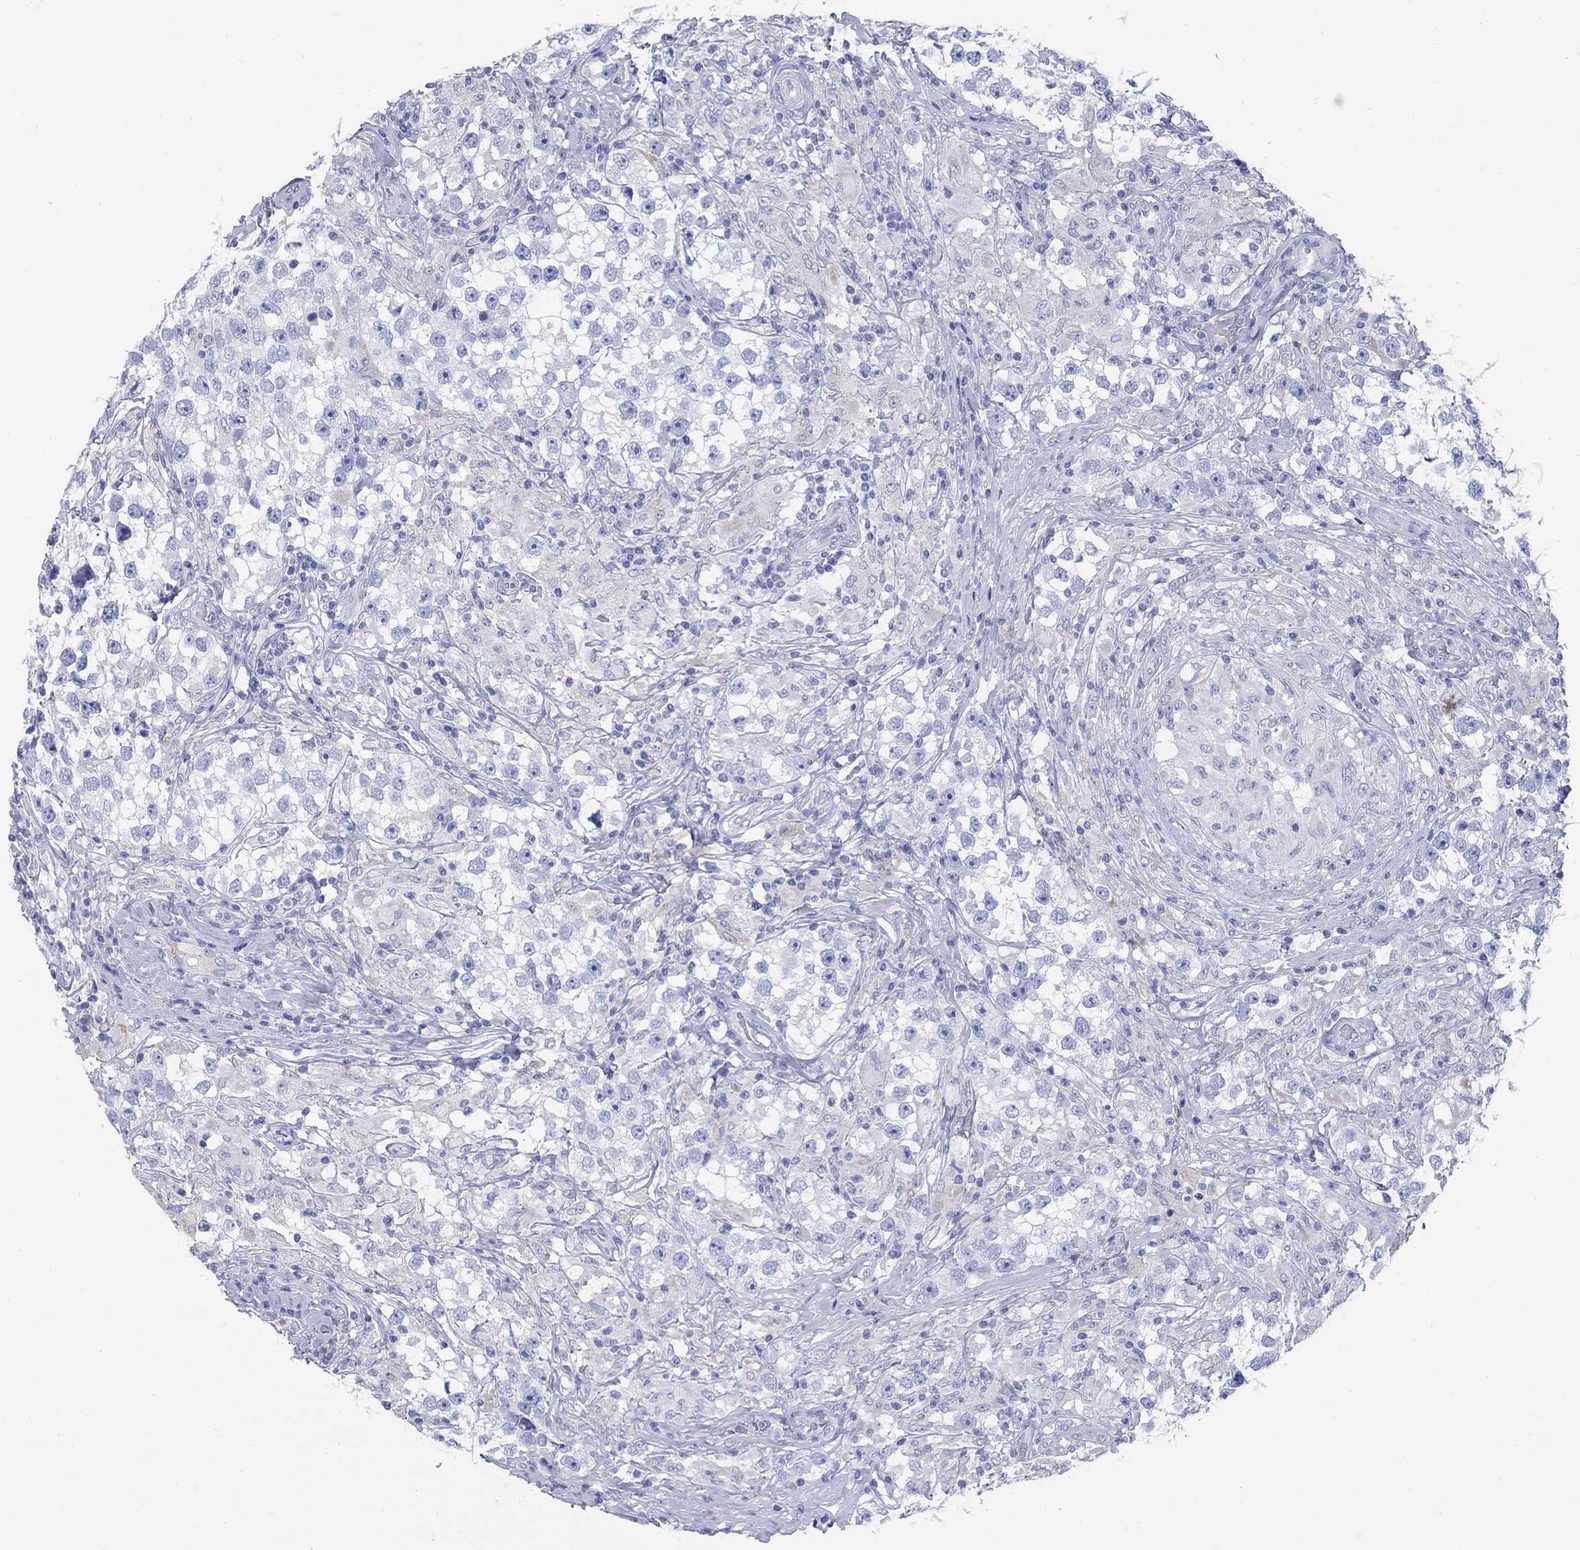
{"staining": {"intensity": "negative", "quantity": "none", "location": "none"}, "tissue": "testis cancer", "cell_type": "Tumor cells", "image_type": "cancer", "snomed": [{"axis": "morphology", "description": "Seminoma, NOS"}, {"axis": "topography", "description": "Testis"}], "caption": "Tumor cells show no significant positivity in testis seminoma.", "gene": "SCCPDH", "patient": {"sex": "male", "age": 46}}